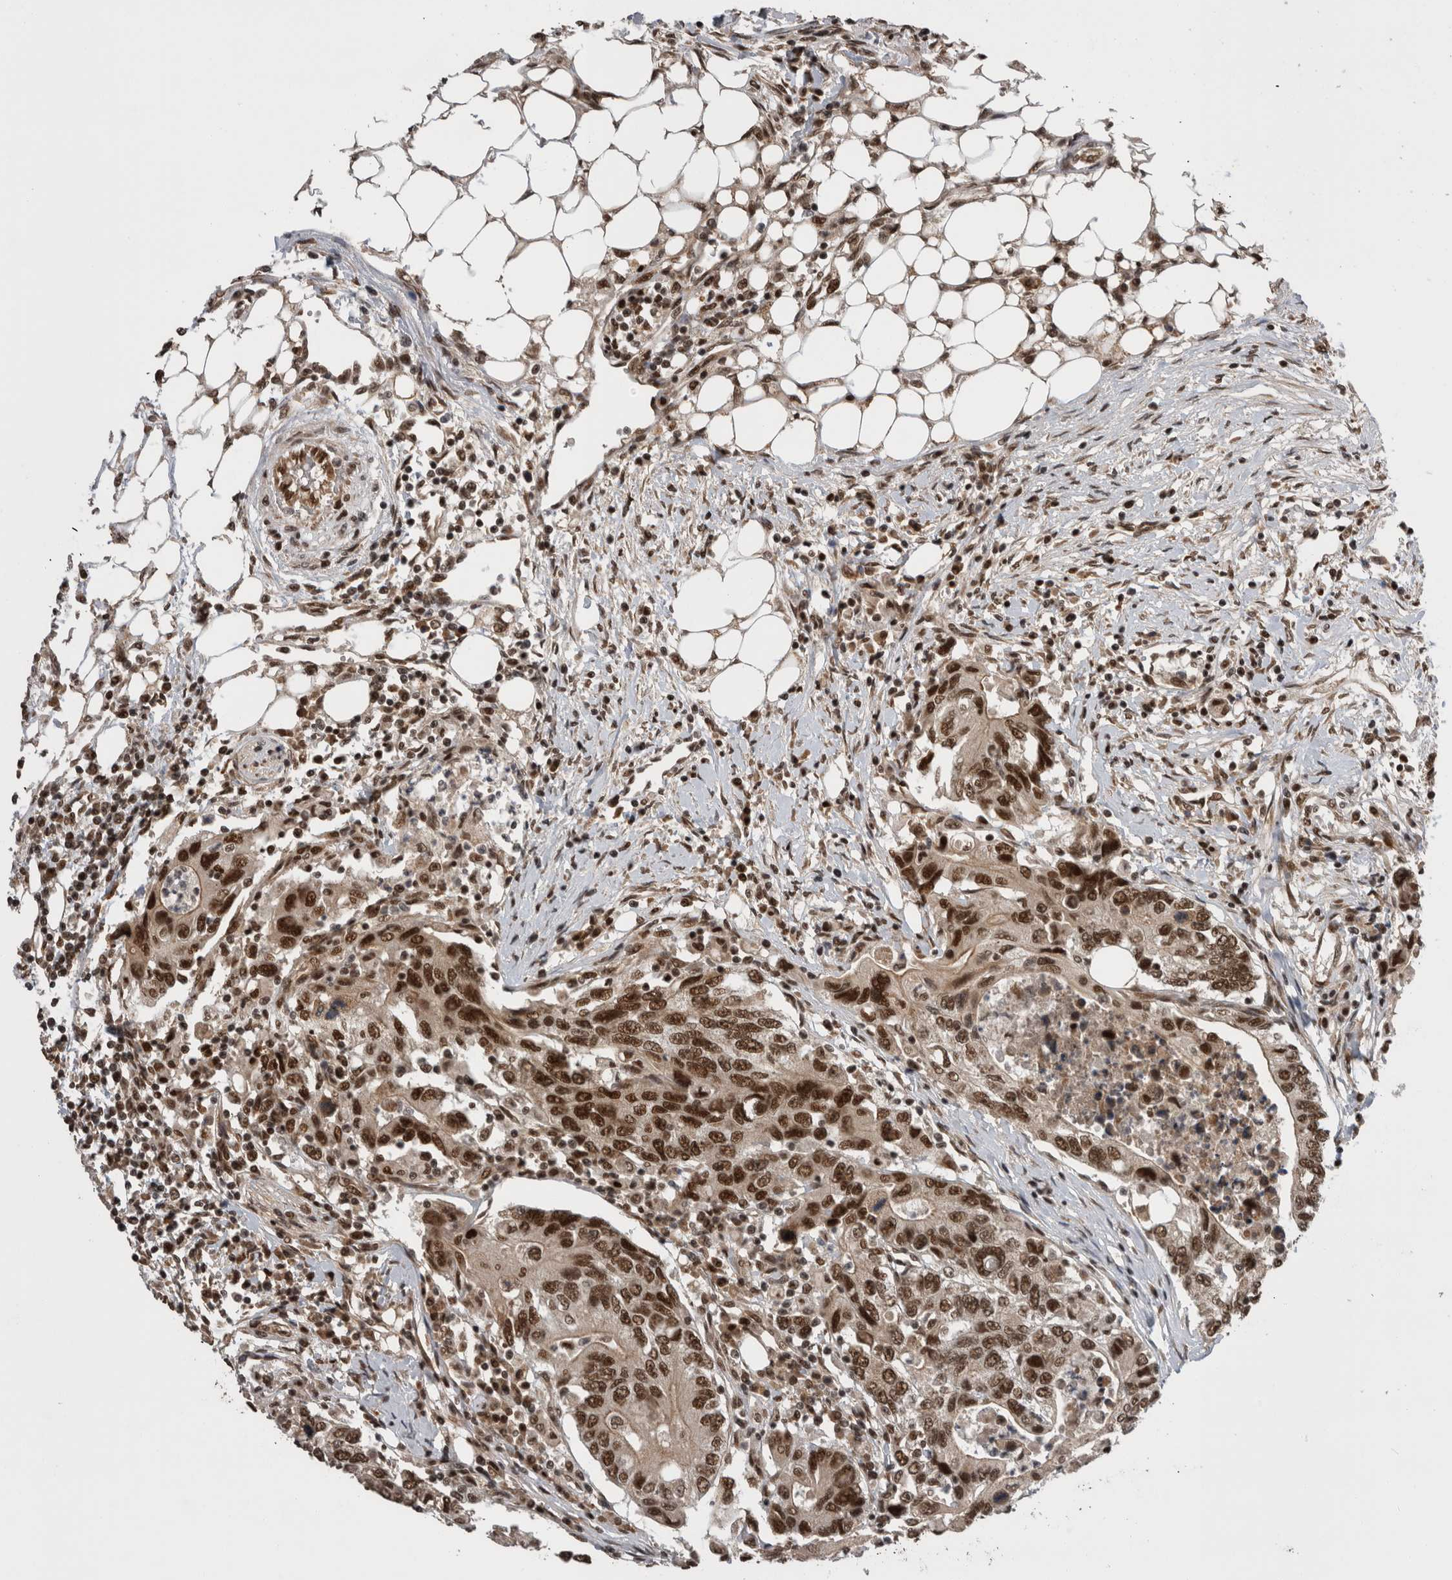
{"staining": {"intensity": "strong", "quantity": ">75%", "location": "nuclear"}, "tissue": "colorectal cancer", "cell_type": "Tumor cells", "image_type": "cancer", "snomed": [{"axis": "morphology", "description": "Adenocarcinoma, NOS"}, {"axis": "topography", "description": "Colon"}], "caption": "Immunohistochemical staining of human colorectal cancer demonstrates high levels of strong nuclear expression in approximately >75% of tumor cells.", "gene": "CPSF2", "patient": {"sex": "female", "age": 77}}